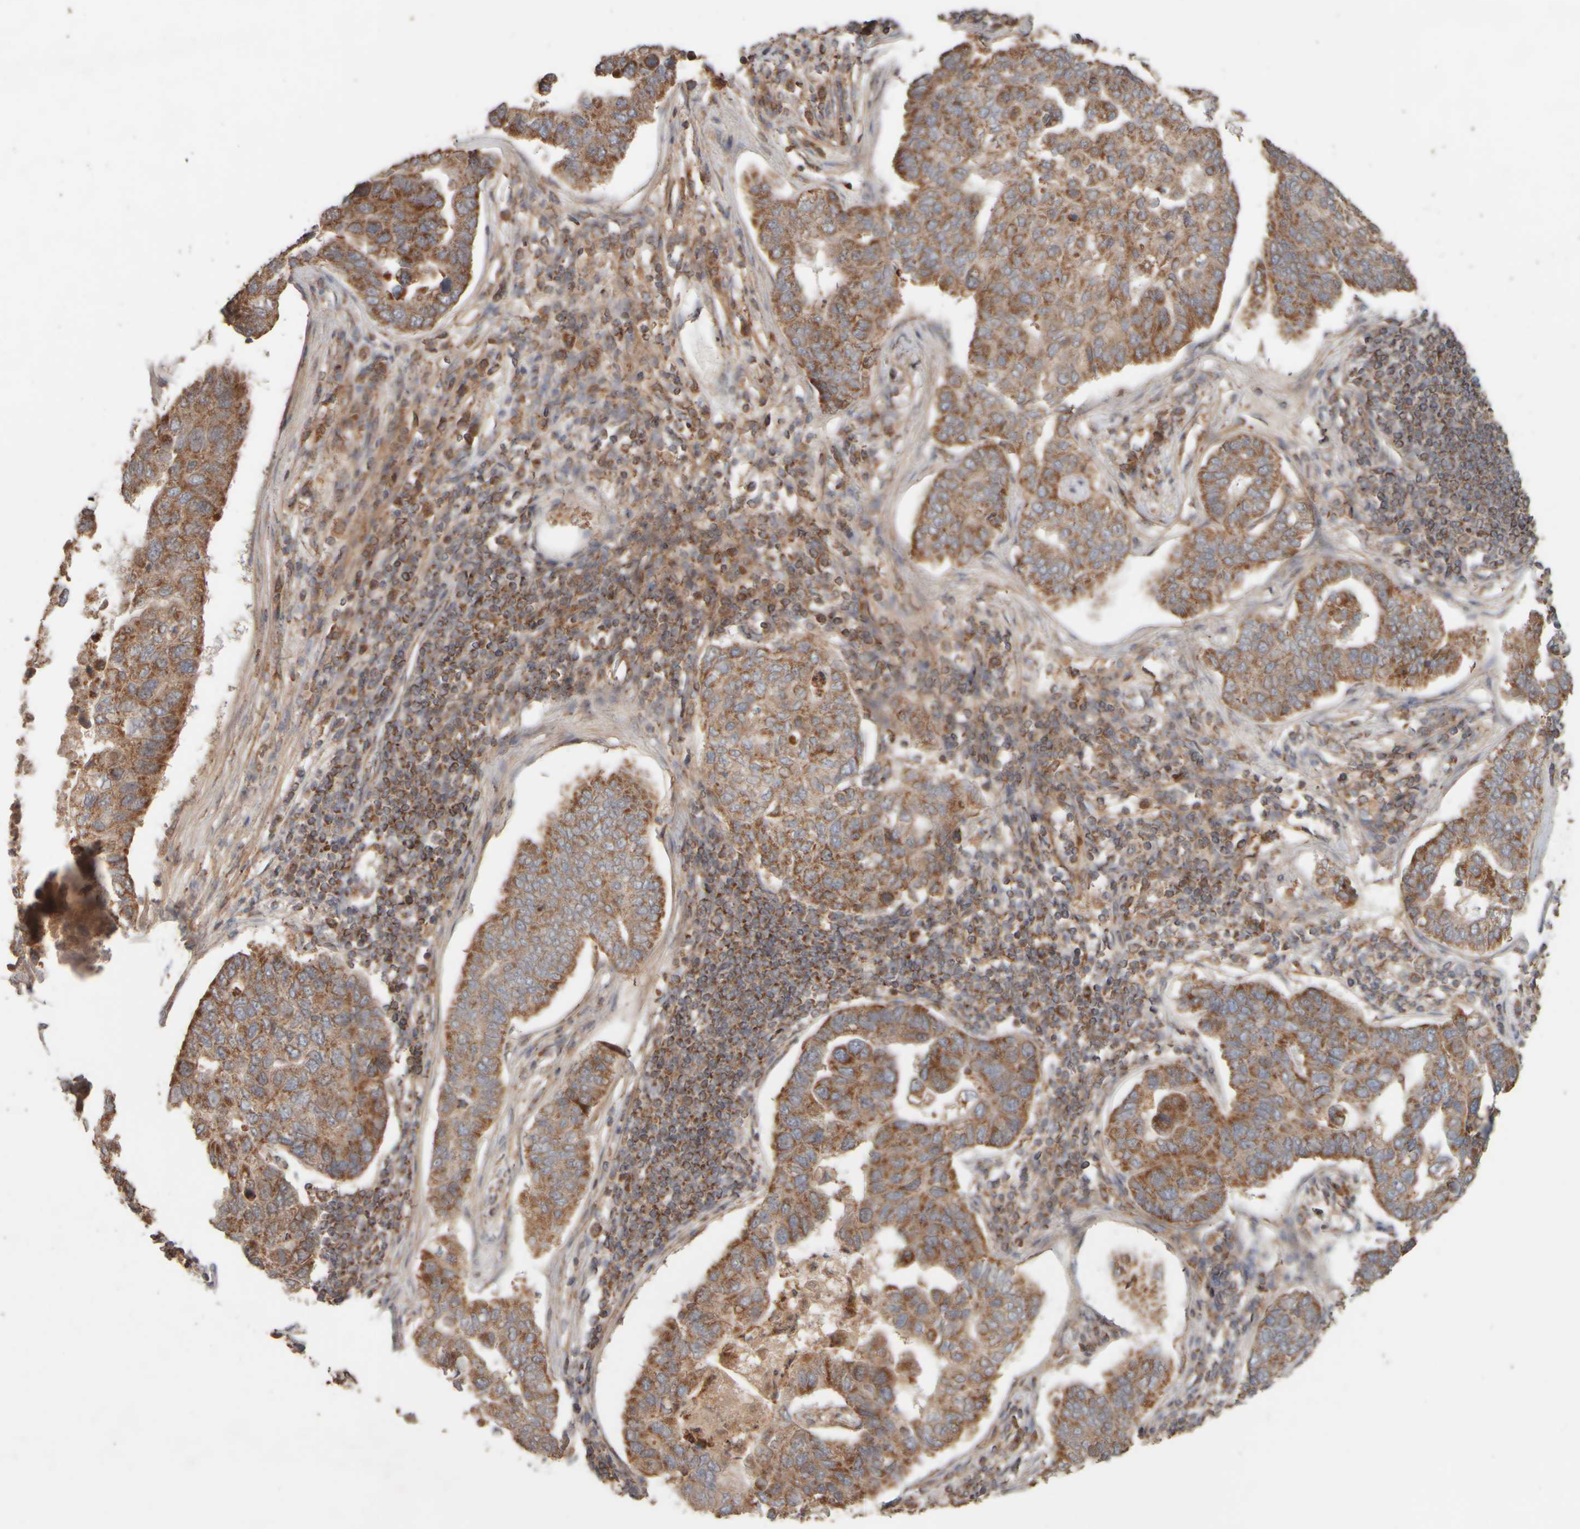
{"staining": {"intensity": "moderate", "quantity": ">75%", "location": "cytoplasmic/membranous"}, "tissue": "pancreatic cancer", "cell_type": "Tumor cells", "image_type": "cancer", "snomed": [{"axis": "morphology", "description": "Adenocarcinoma, NOS"}, {"axis": "topography", "description": "Pancreas"}], "caption": "Pancreatic cancer stained with a brown dye reveals moderate cytoplasmic/membranous positive expression in approximately >75% of tumor cells.", "gene": "EIF2B3", "patient": {"sex": "female", "age": 61}}